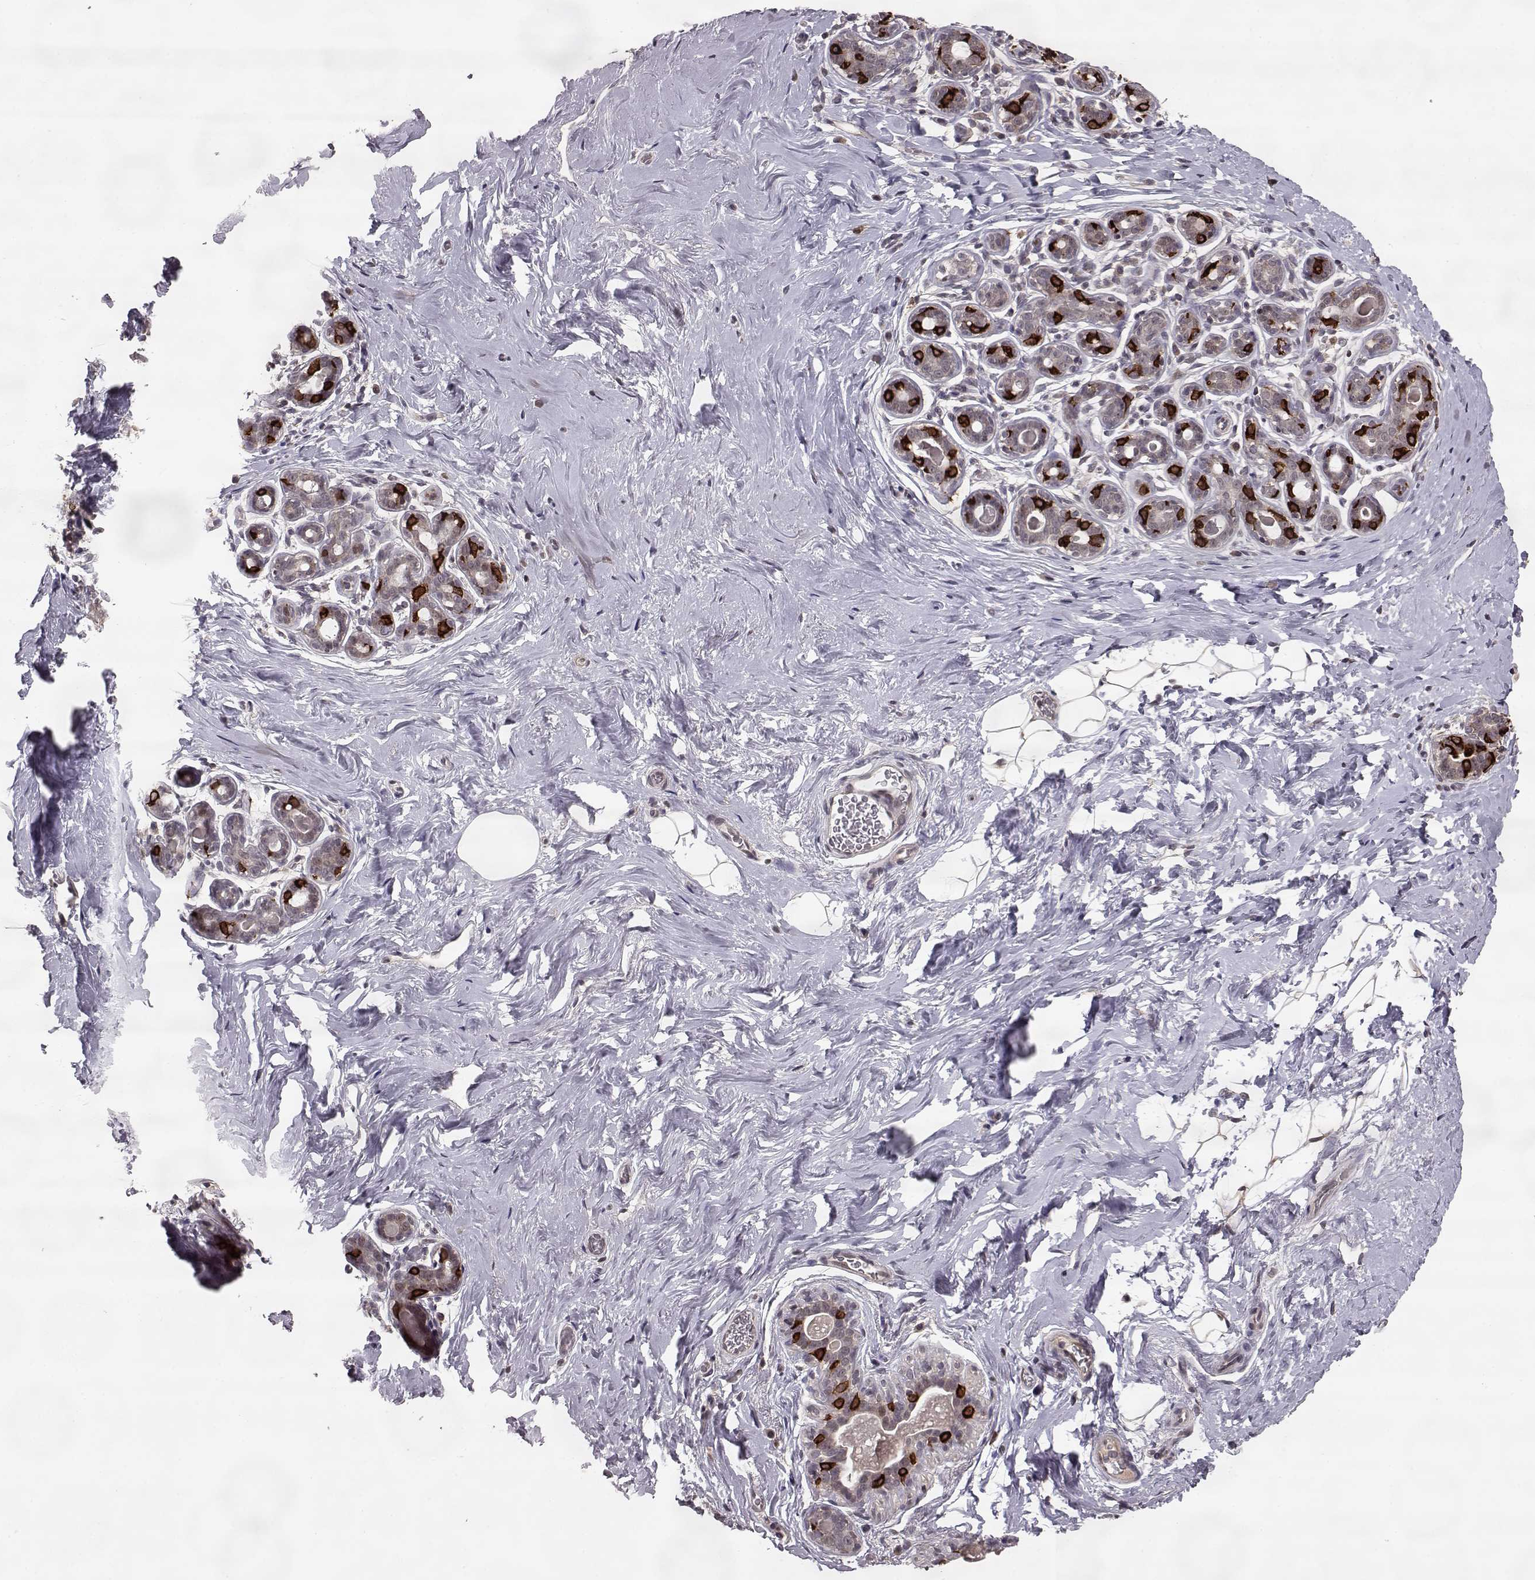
{"staining": {"intensity": "negative", "quantity": "none", "location": "none"}, "tissue": "breast", "cell_type": "Adipocytes", "image_type": "normal", "snomed": [{"axis": "morphology", "description": "Normal tissue, NOS"}, {"axis": "topography", "description": "Skin"}, {"axis": "topography", "description": "Breast"}], "caption": "IHC photomicrograph of unremarkable human breast stained for a protein (brown), which exhibits no expression in adipocytes.", "gene": "ELOVL5", "patient": {"sex": "female", "age": 43}}